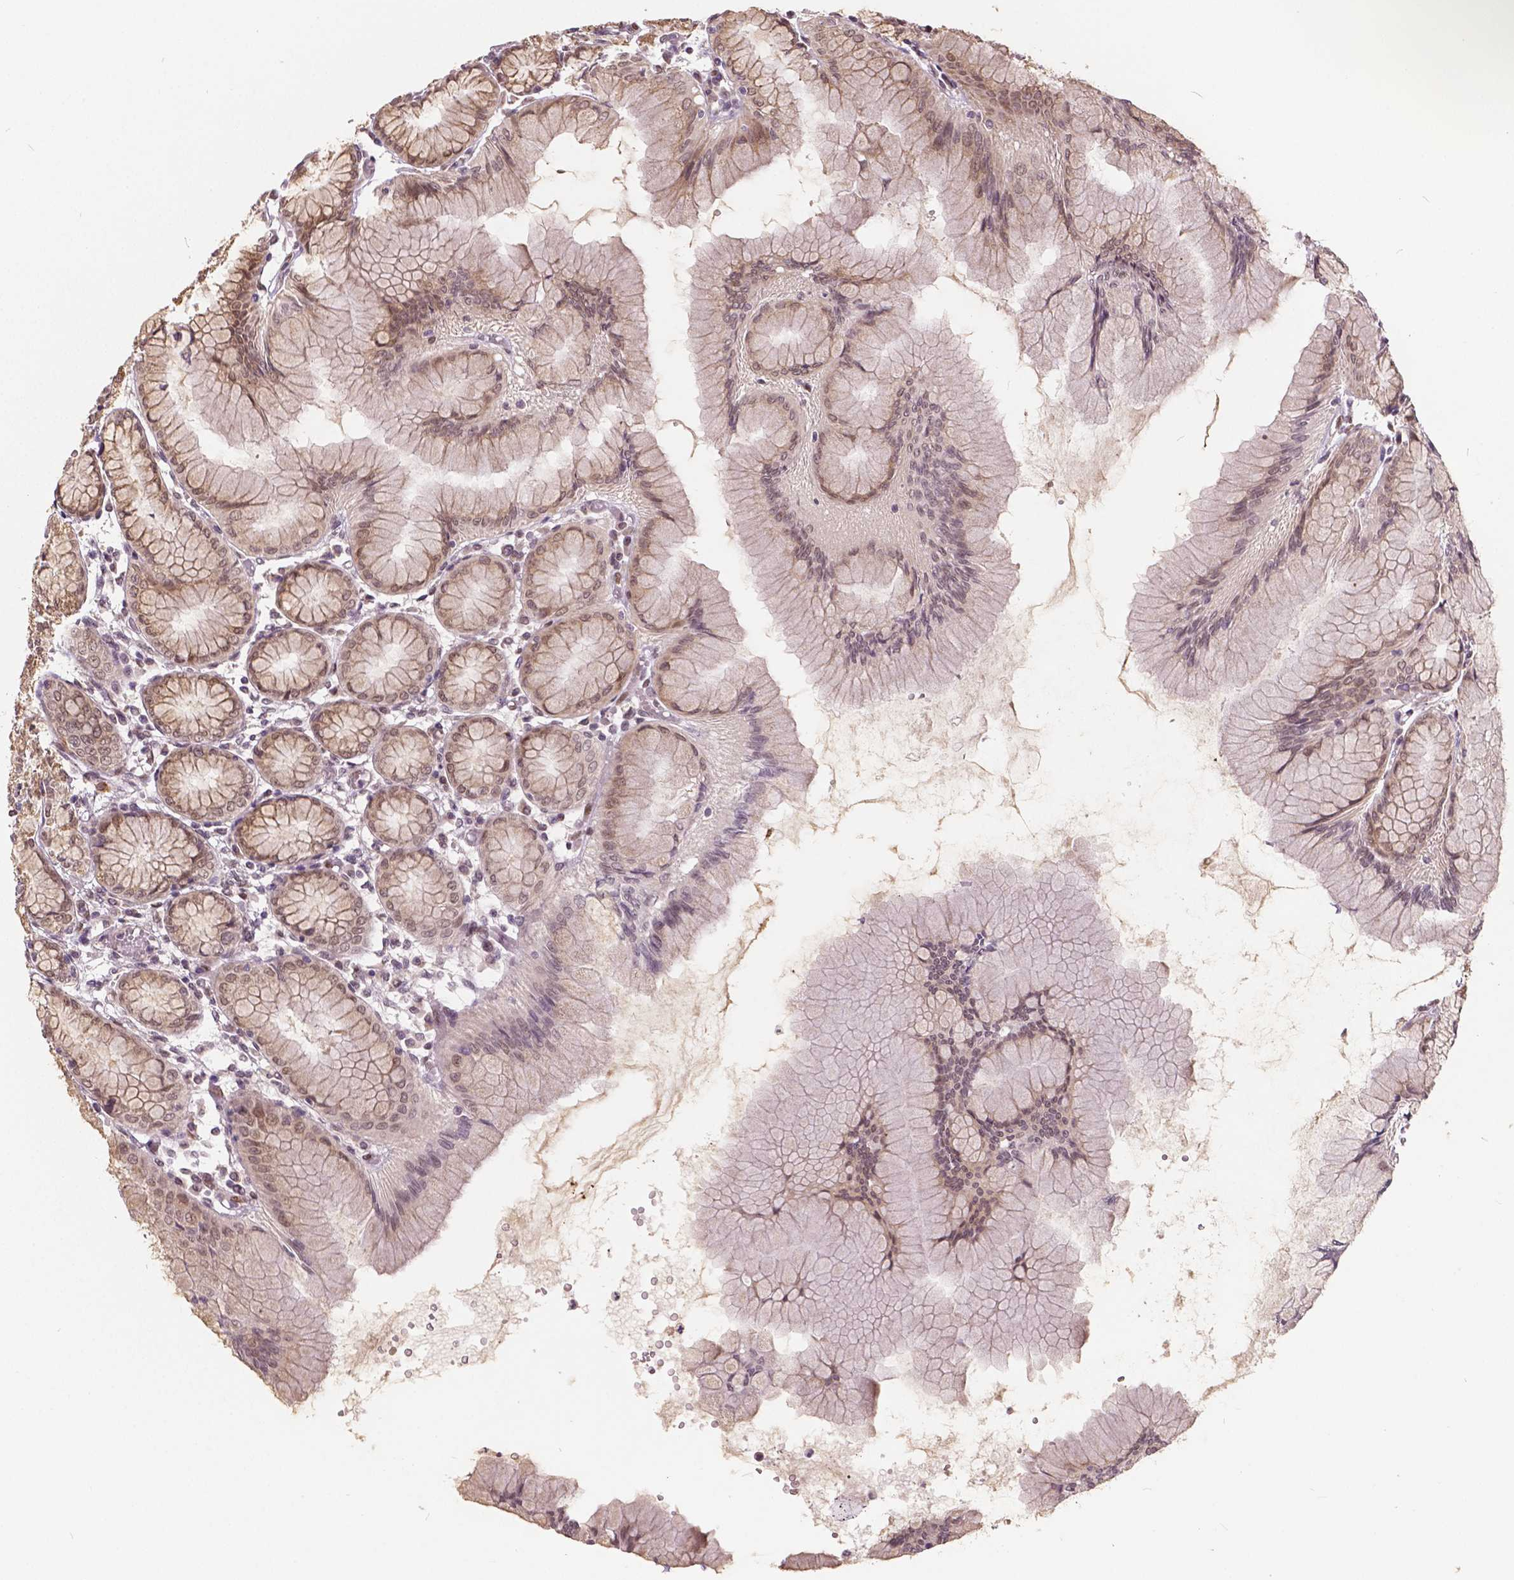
{"staining": {"intensity": "weak", "quantity": "25%-75%", "location": "cytoplasmic/membranous,nuclear"}, "tissue": "stomach", "cell_type": "Glandular cells", "image_type": "normal", "snomed": [{"axis": "morphology", "description": "Normal tissue, NOS"}, {"axis": "topography", "description": "Stomach"}], "caption": "Immunohistochemical staining of benign human stomach reveals 25%-75% levels of weak cytoplasmic/membranous,nuclear protein expression in approximately 25%-75% of glandular cells.", "gene": "HMBOX1", "patient": {"sex": "female", "age": 57}}